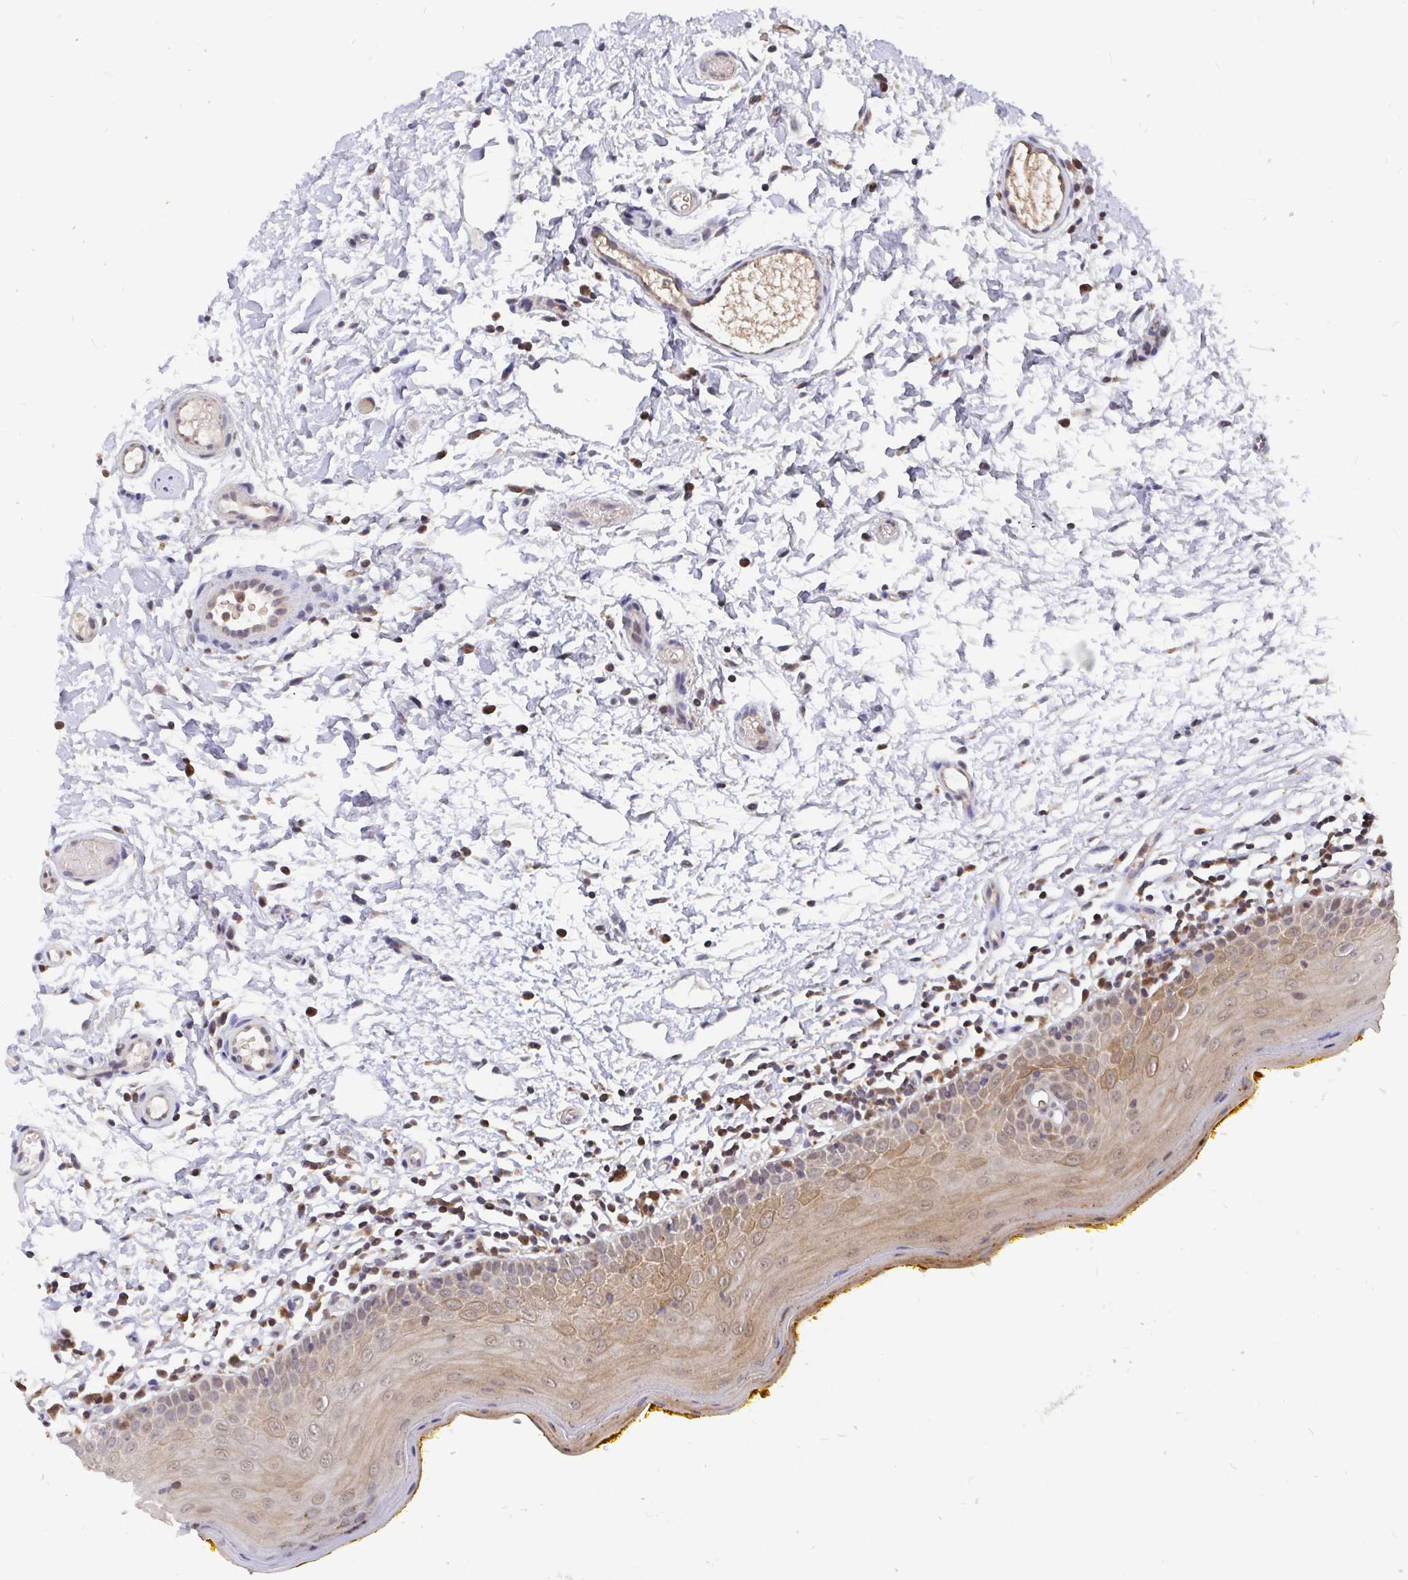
{"staining": {"intensity": "weak", "quantity": ">75%", "location": "cytoplasmic/membranous,nuclear"}, "tissue": "oral mucosa", "cell_type": "Squamous epithelial cells", "image_type": "normal", "snomed": [{"axis": "morphology", "description": "Normal tissue, NOS"}, {"axis": "topography", "description": "Oral tissue"}, {"axis": "topography", "description": "Tounge, NOS"}], "caption": "A brown stain highlights weak cytoplasmic/membranous,nuclear expression of a protein in squamous epithelial cells of normal human oral mucosa. Nuclei are stained in blue.", "gene": "PDF", "patient": {"sex": "female", "age": 58}}